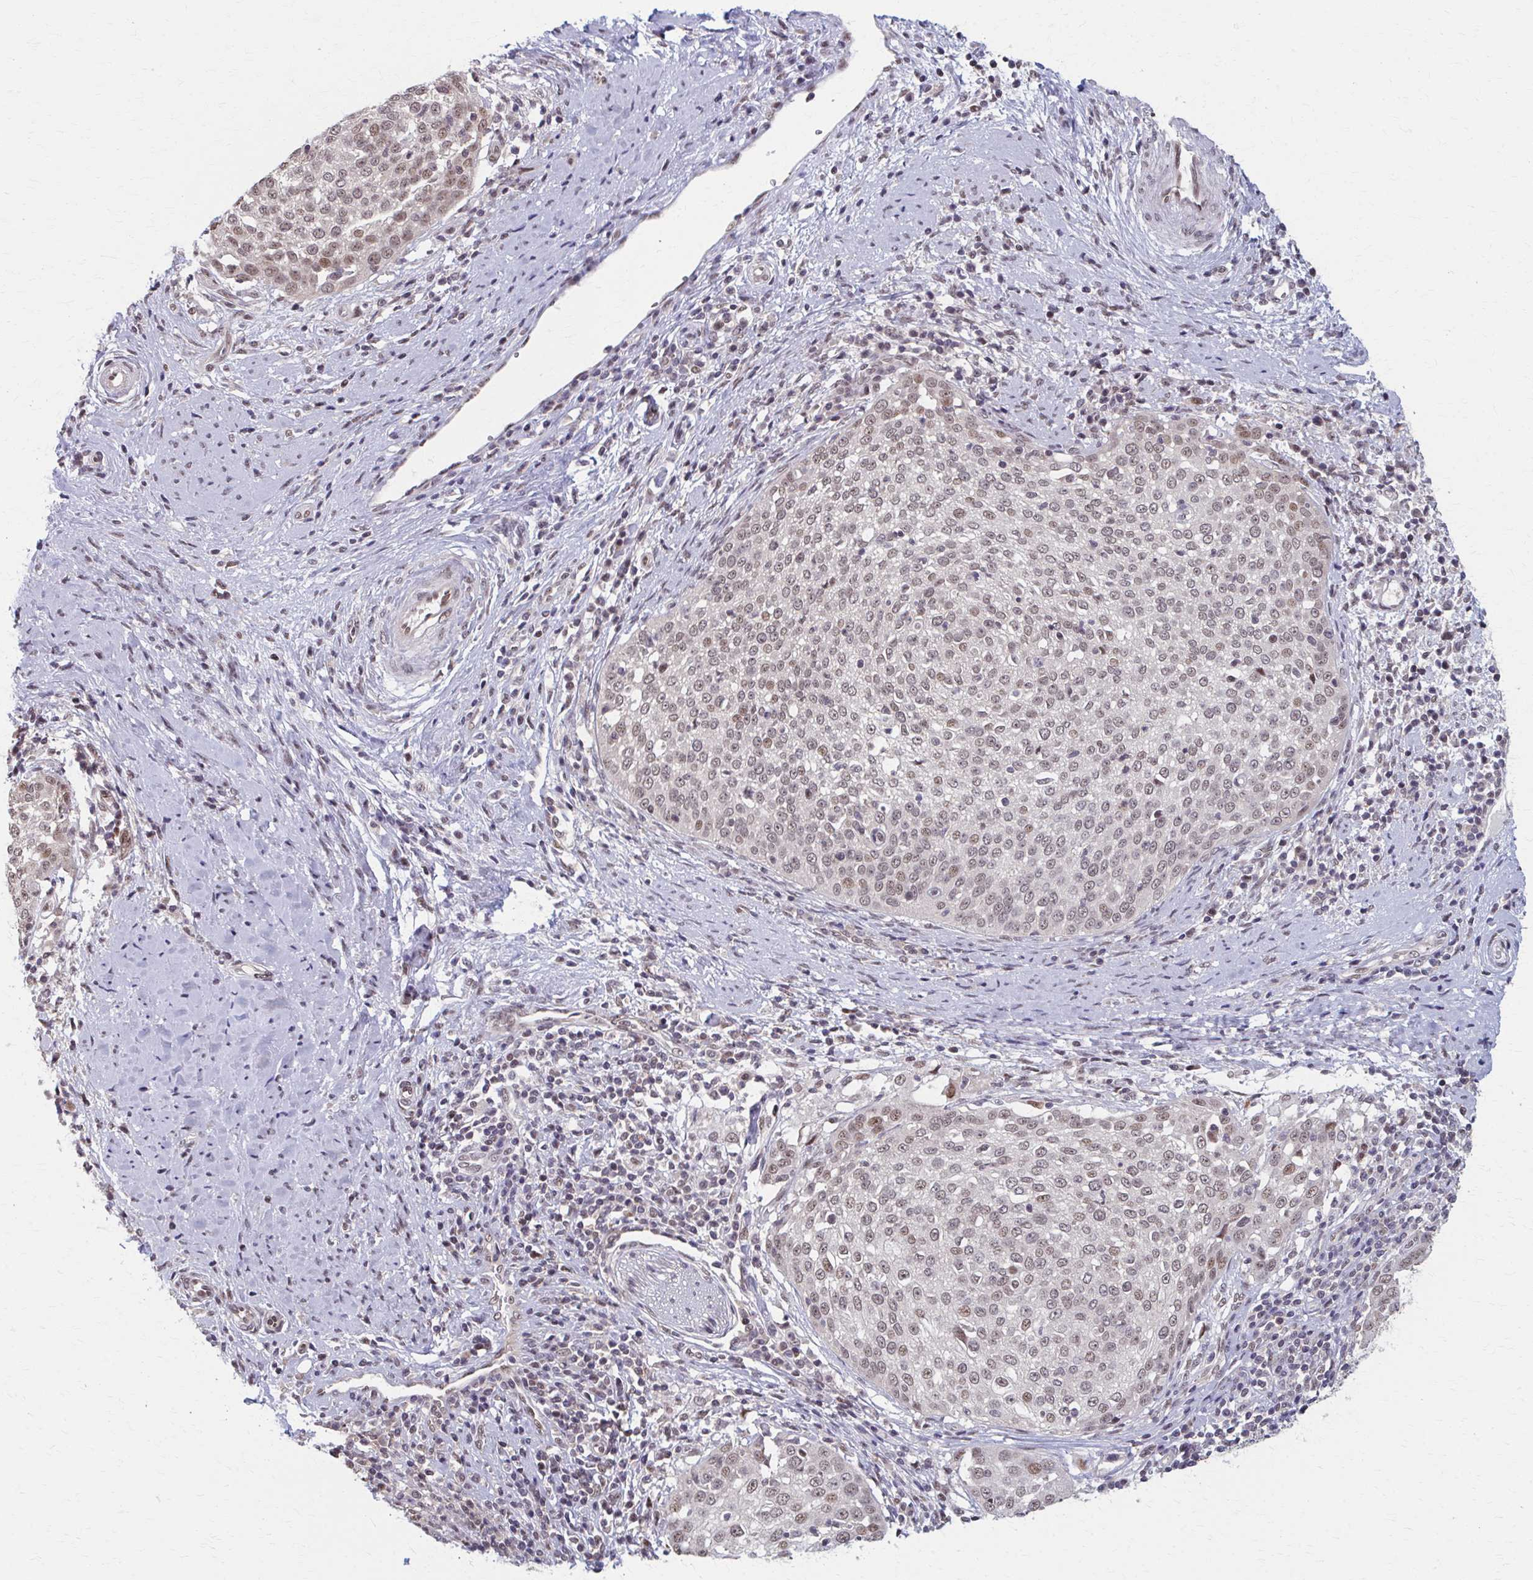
{"staining": {"intensity": "moderate", "quantity": ">75%", "location": "nuclear"}, "tissue": "cervical cancer", "cell_type": "Tumor cells", "image_type": "cancer", "snomed": [{"axis": "morphology", "description": "Squamous cell carcinoma, NOS"}, {"axis": "topography", "description": "Cervix"}], "caption": "DAB (3,3'-diaminobenzidine) immunohistochemical staining of cervical cancer exhibits moderate nuclear protein positivity in approximately >75% of tumor cells.", "gene": "SETBP1", "patient": {"sex": "female", "age": 57}}